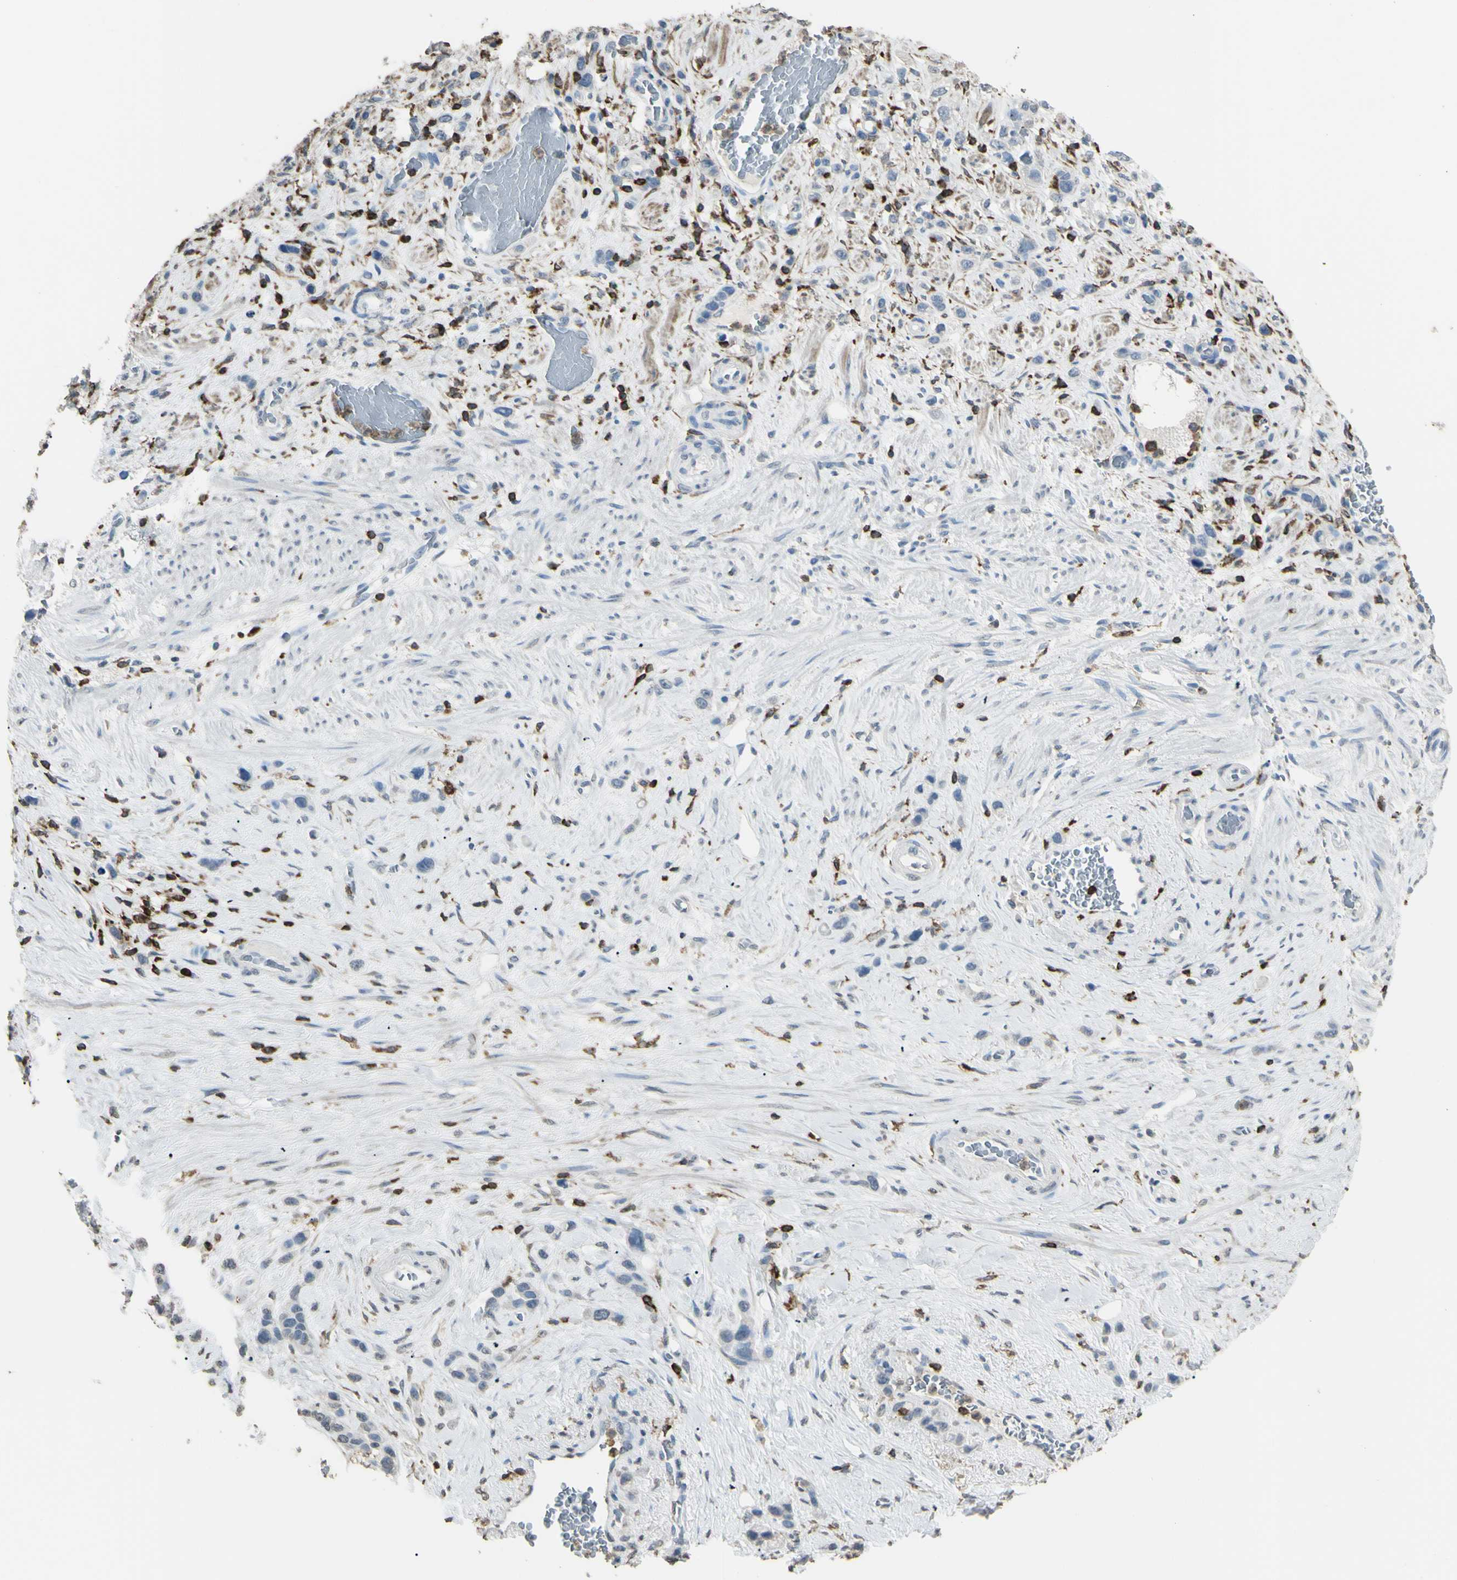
{"staining": {"intensity": "negative", "quantity": "none", "location": "none"}, "tissue": "stomach cancer", "cell_type": "Tumor cells", "image_type": "cancer", "snomed": [{"axis": "morphology", "description": "Adenocarcinoma, NOS"}, {"axis": "morphology", "description": "Adenocarcinoma, High grade"}, {"axis": "topography", "description": "Stomach, upper"}, {"axis": "topography", "description": "Stomach, lower"}], "caption": "There is no significant positivity in tumor cells of stomach cancer. (Brightfield microscopy of DAB IHC at high magnification).", "gene": "PSTPIP1", "patient": {"sex": "female", "age": 65}}